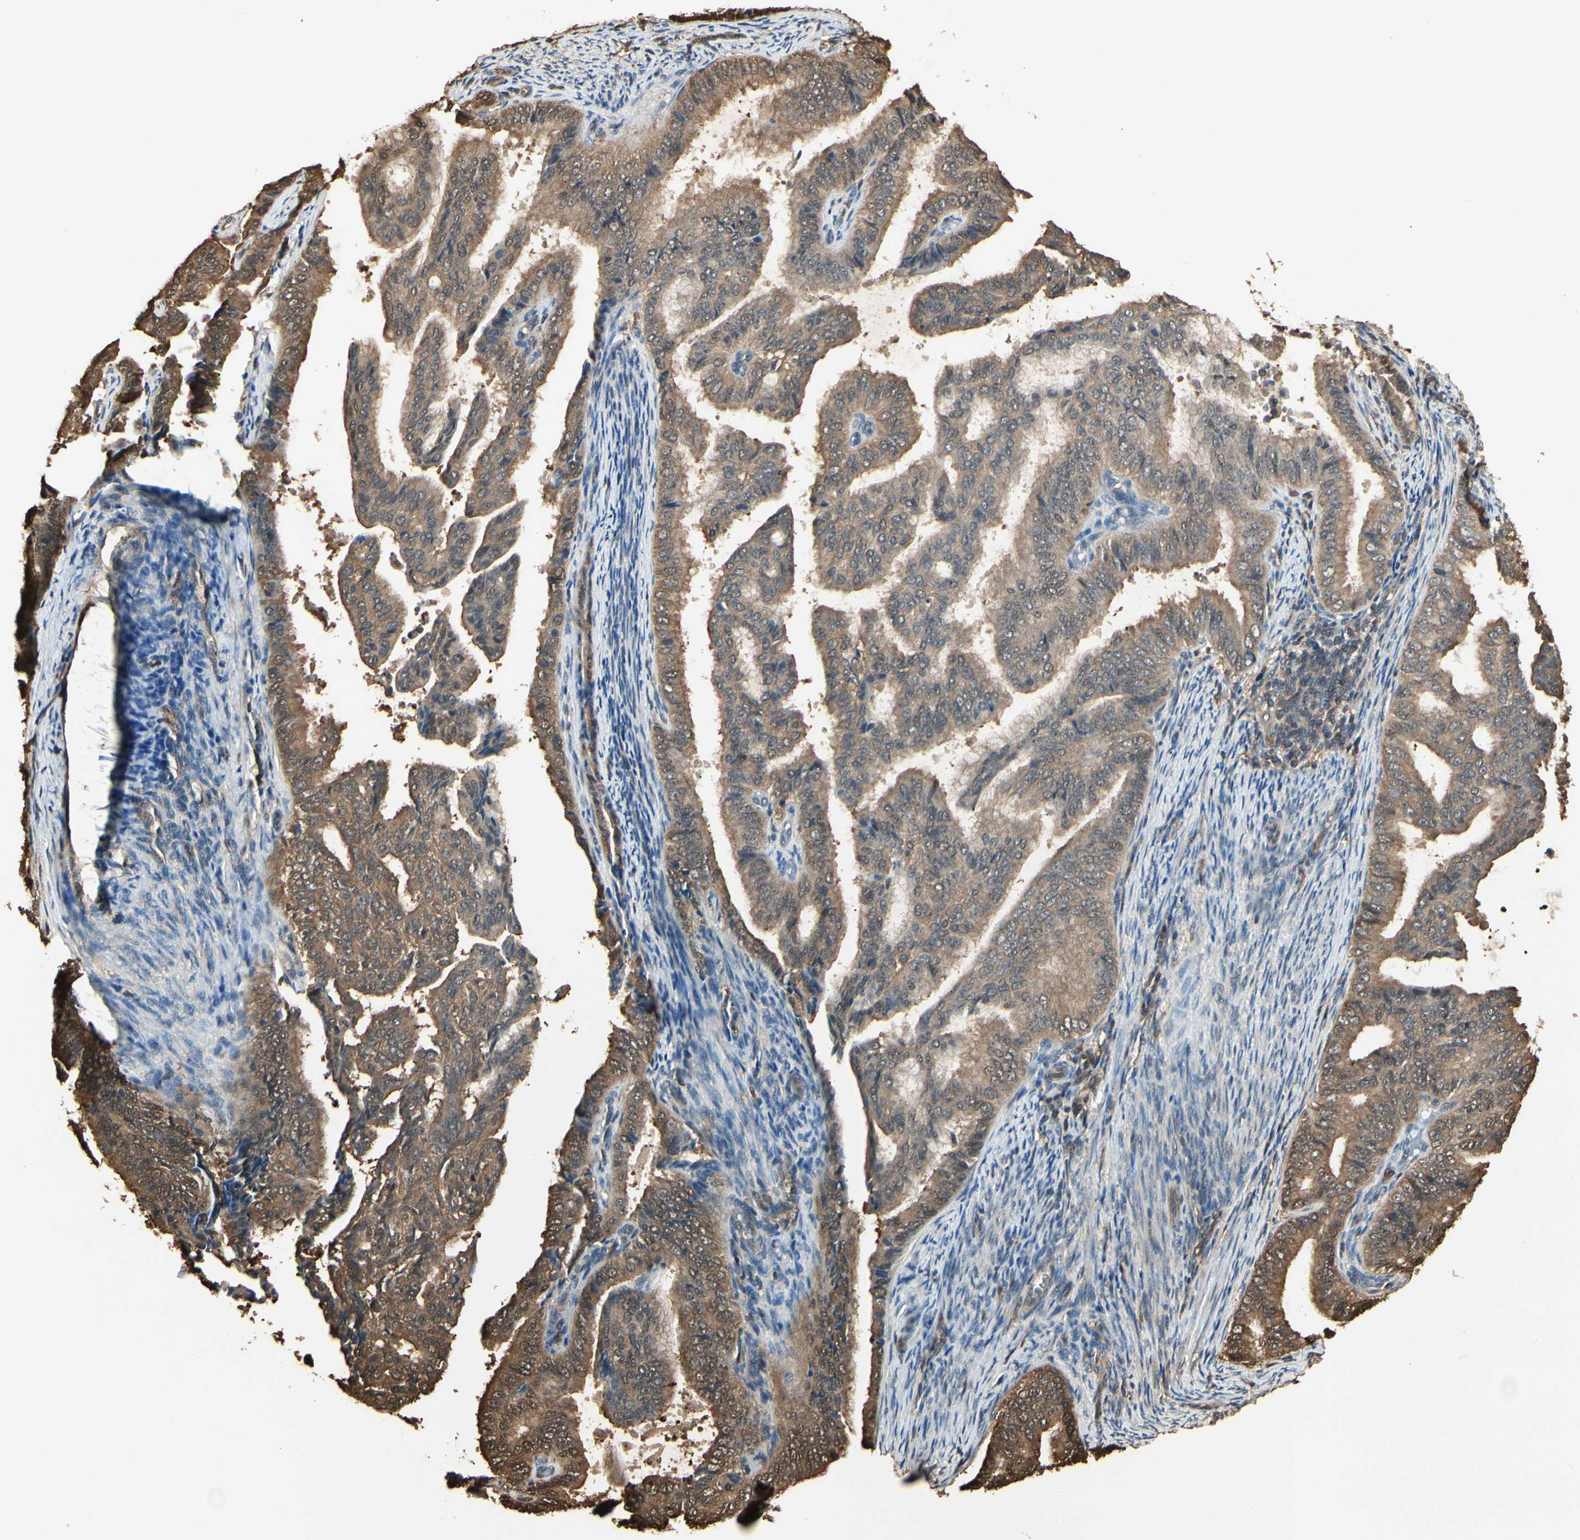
{"staining": {"intensity": "moderate", "quantity": ">75%", "location": "cytoplasmic/membranous"}, "tissue": "endometrial cancer", "cell_type": "Tumor cells", "image_type": "cancer", "snomed": [{"axis": "morphology", "description": "Adenocarcinoma, NOS"}, {"axis": "topography", "description": "Endometrium"}], "caption": "Tumor cells exhibit medium levels of moderate cytoplasmic/membranous expression in approximately >75% of cells in endometrial cancer.", "gene": "YWHAE", "patient": {"sex": "female", "age": 58}}